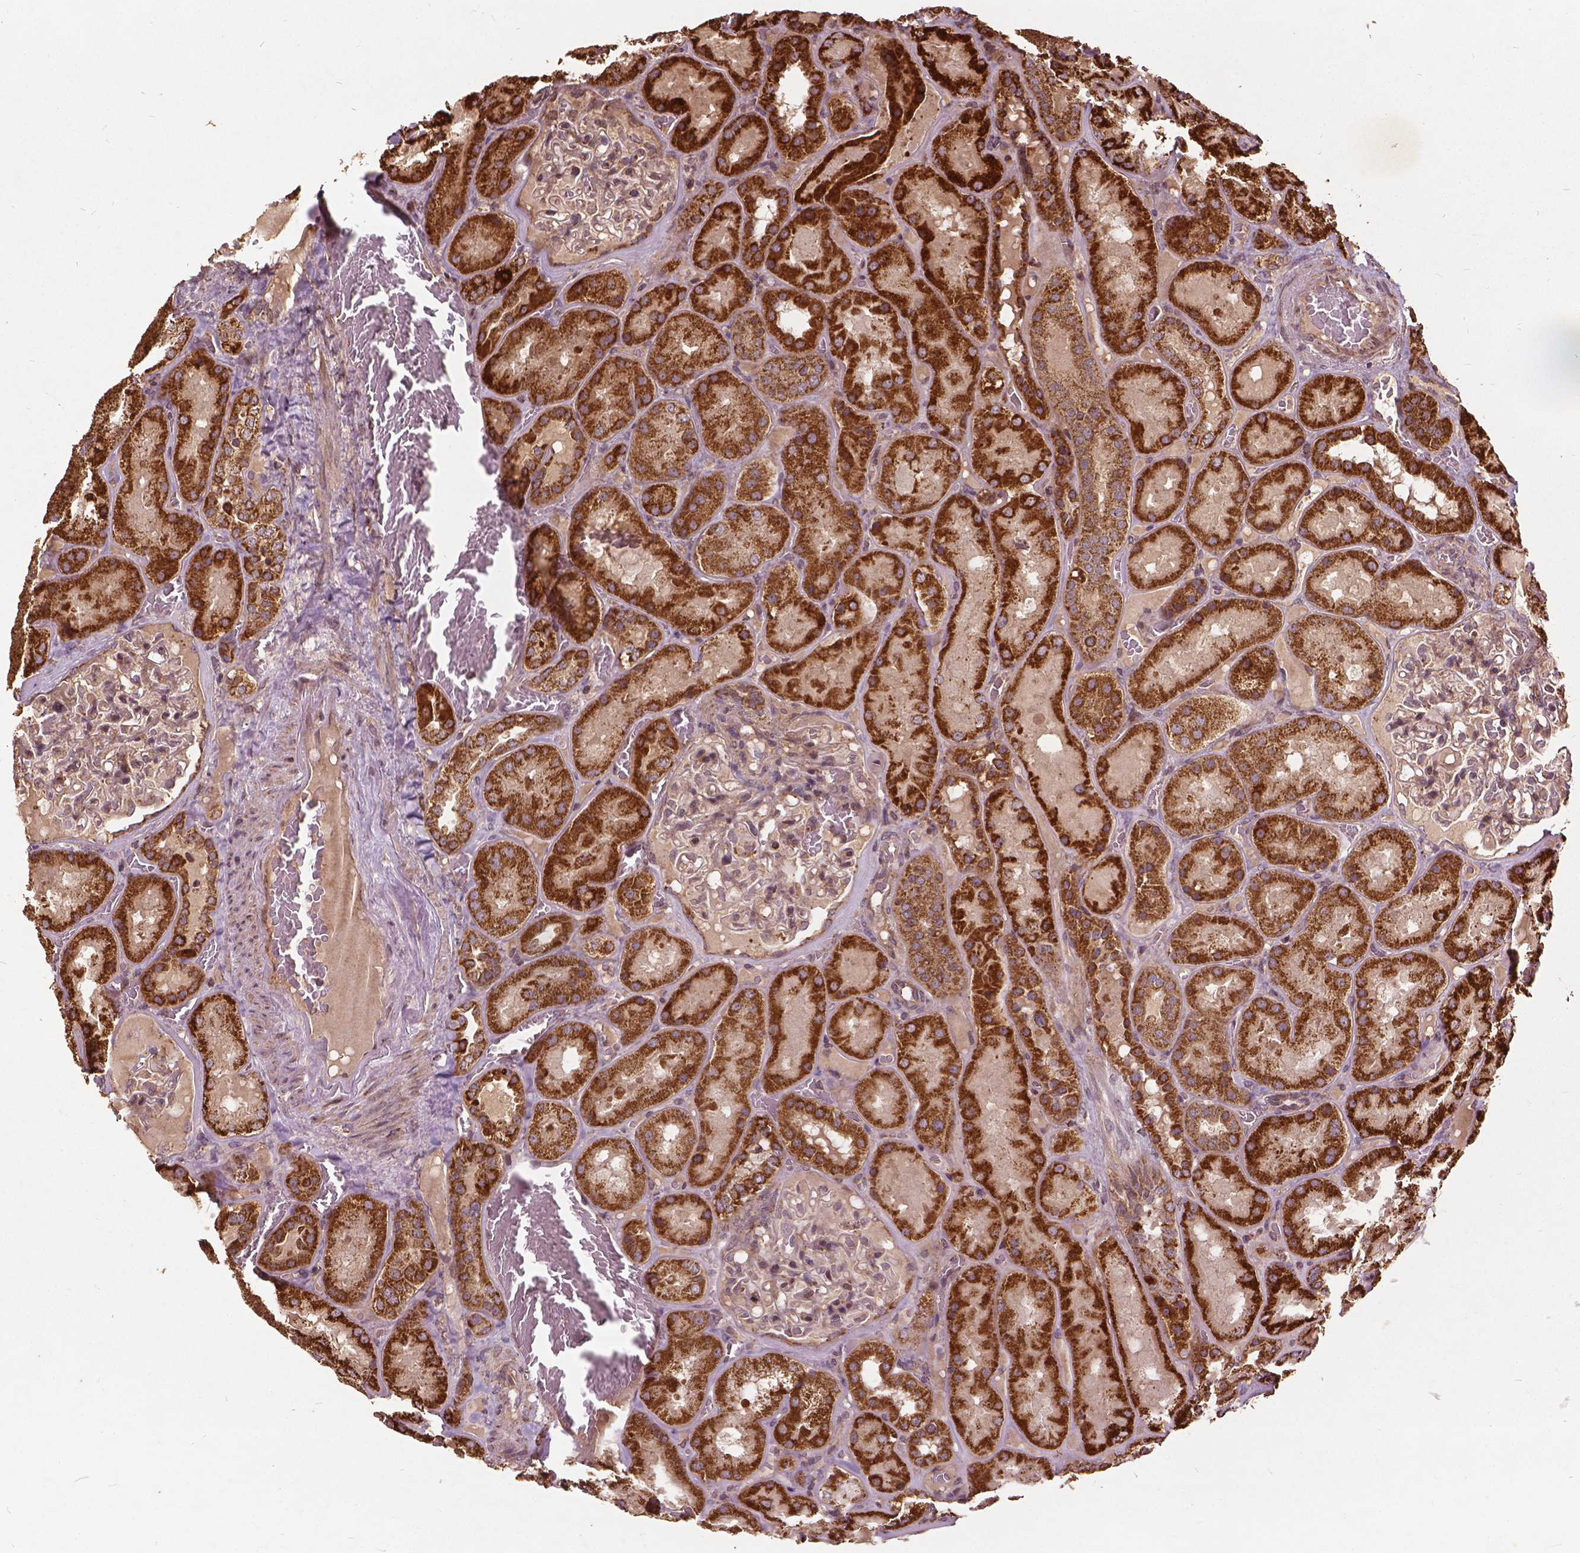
{"staining": {"intensity": "weak", "quantity": "25%-75%", "location": "cytoplasmic/membranous"}, "tissue": "kidney", "cell_type": "Cells in glomeruli", "image_type": "normal", "snomed": [{"axis": "morphology", "description": "Normal tissue, NOS"}, {"axis": "topography", "description": "Kidney"}], "caption": "Brown immunohistochemical staining in normal kidney reveals weak cytoplasmic/membranous staining in approximately 25%-75% of cells in glomeruli.", "gene": "UBXN2A", "patient": {"sex": "male", "age": 73}}